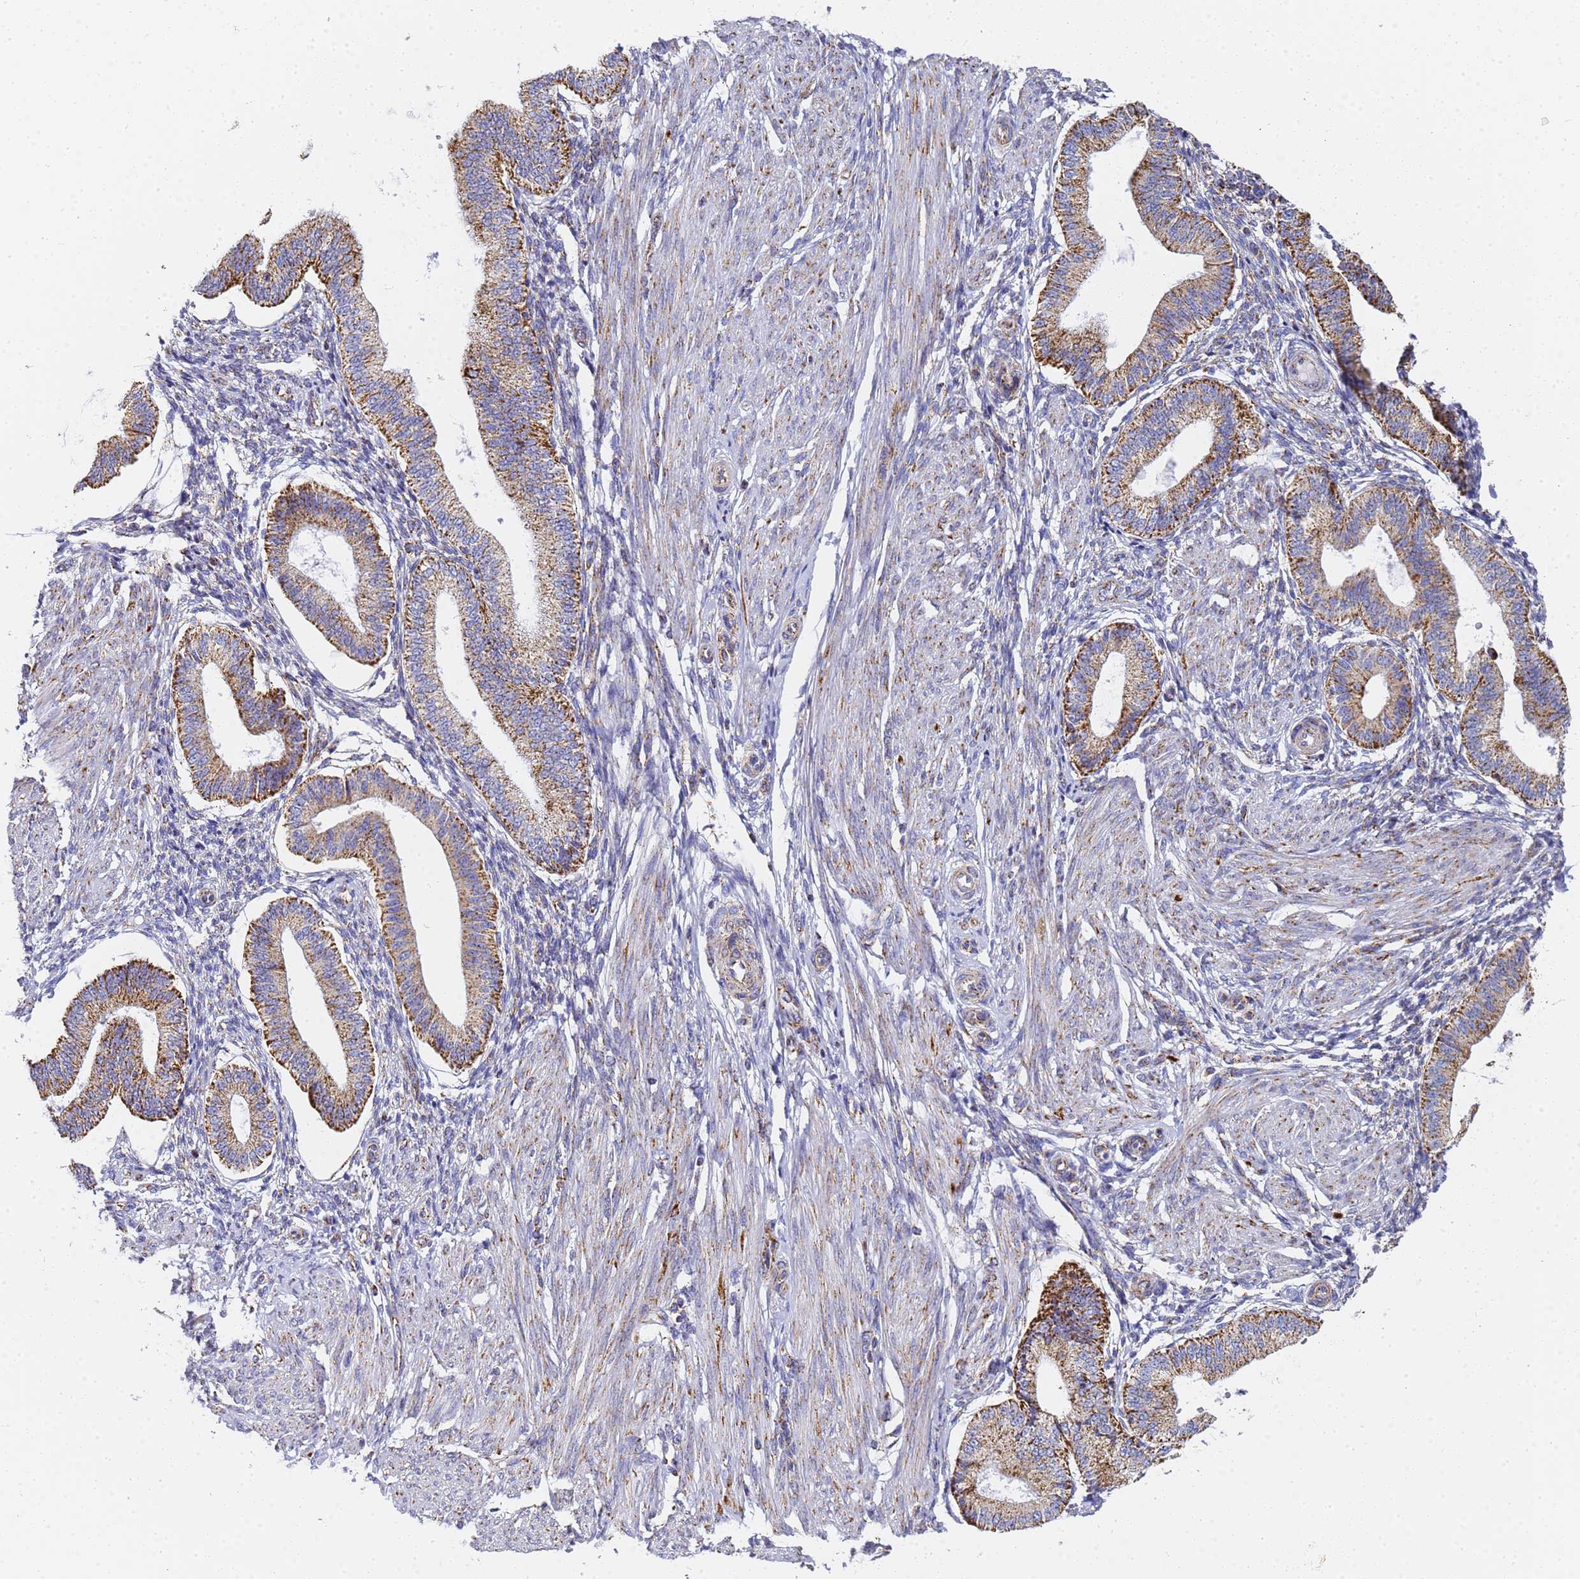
{"staining": {"intensity": "negative", "quantity": "none", "location": "none"}, "tissue": "endometrium", "cell_type": "Cells in endometrial stroma", "image_type": "normal", "snomed": [{"axis": "morphology", "description": "Normal tissue, NOS"}, {"axis": "topography", "description": "Endometrium"}], "caption": "High magnification brightfield microscopy of normal endometrium stained with DAB (3,3'-diaminobenzidine) (brown) and counterstained with hematoxylin (blue): cells in endometrial stroma show no significant positivity.", "gene": "CNIH4", "patient": {"sex": "female", "age": 39}}